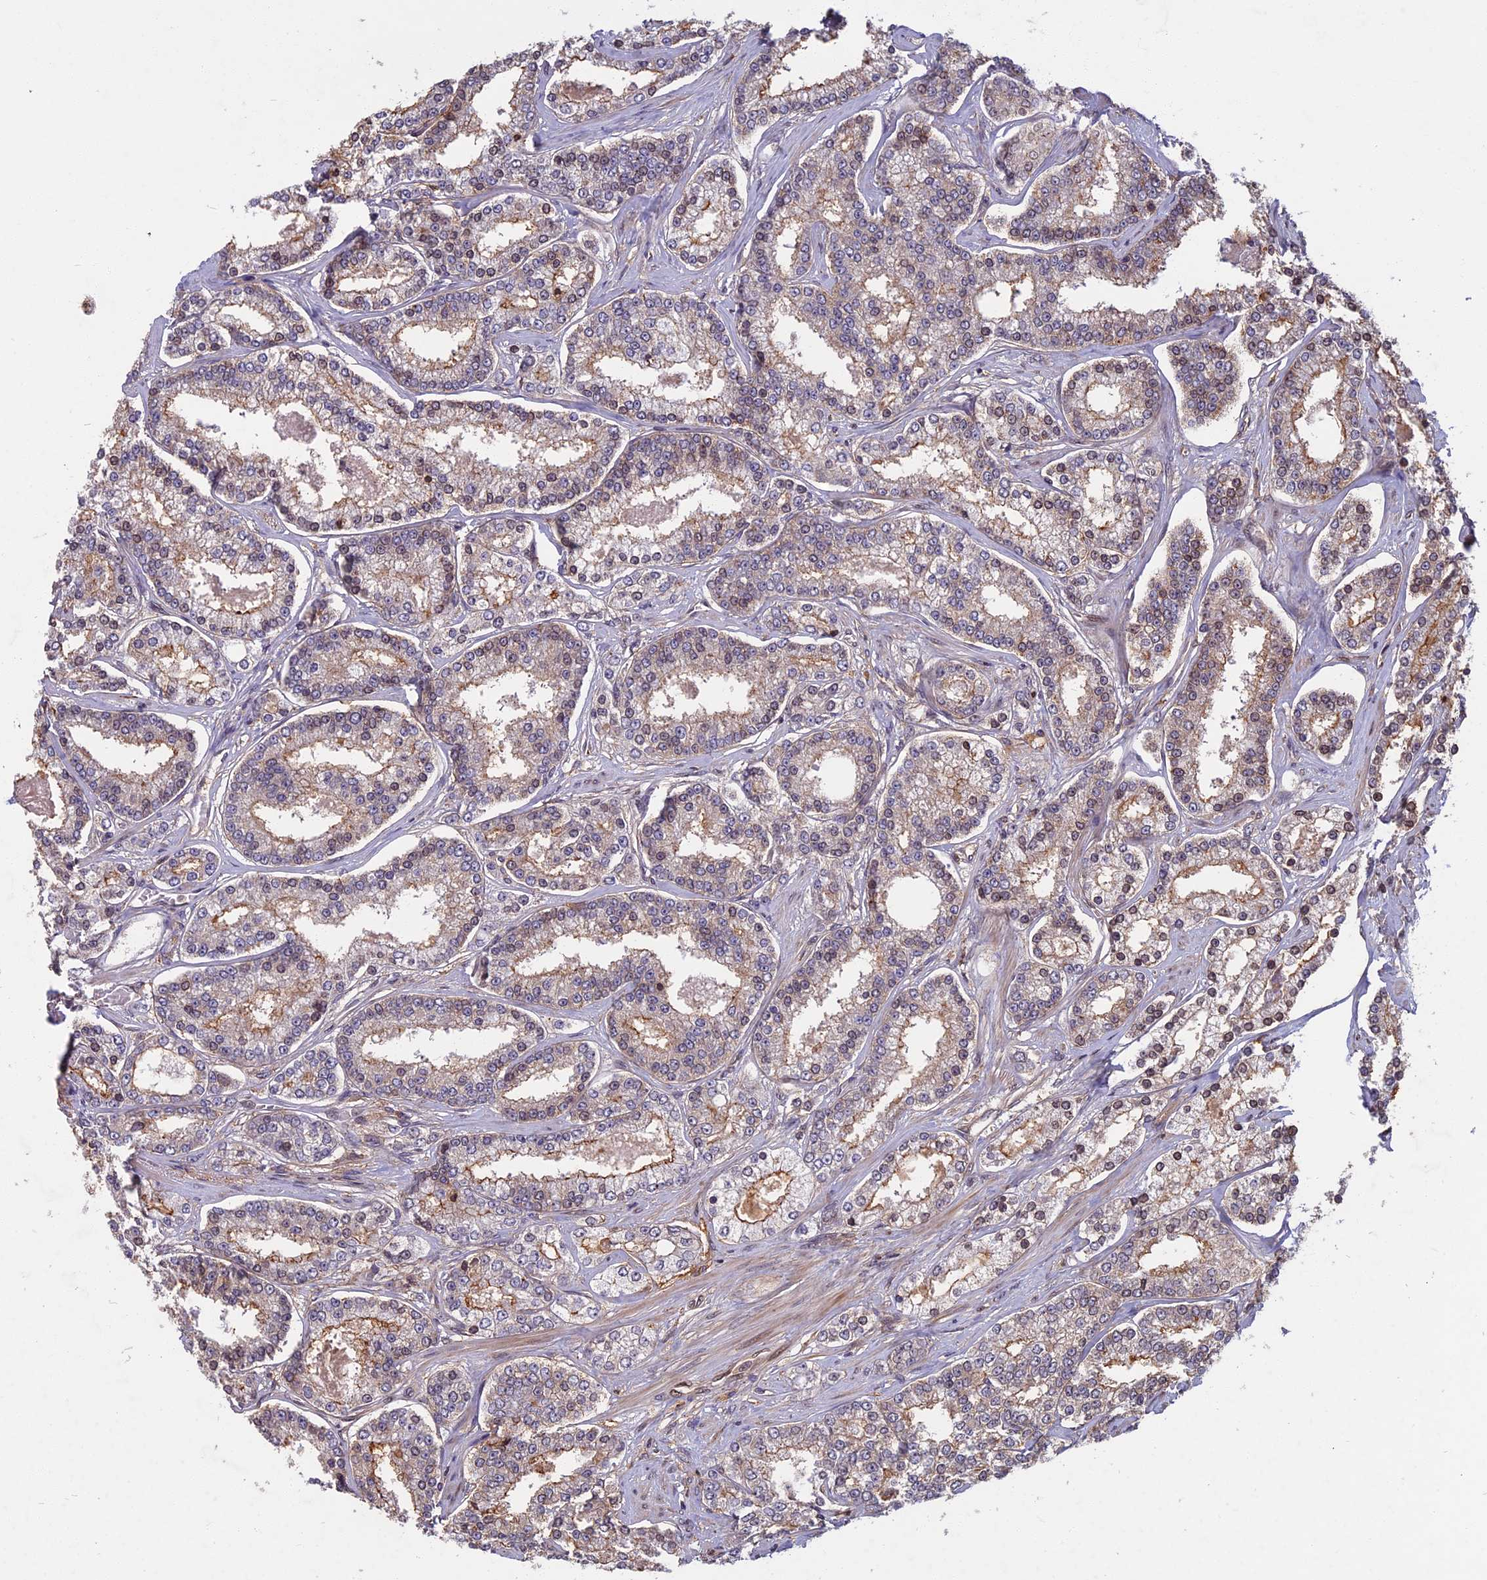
{"staining": {"intensity": "moderate", "quantity": "25%-75%", "location": "cytoplasmic/membranous,nuclear"}, "tissue": "prostate cancer", "cell_type": "Tumor cells", "image_type": "cancer", "snomed": [{"axis": "morphology", "description": "Normal tissue, NOS"}, {"axis": "morphology", "description": "Adenocarcinoma, High grade"}, {"axis": "topography", "description": "Prostate"}], "caption": "Immunohistochemical staining of adenocarcinoma (high-grade) (prostate) displays medium levels of moderate cytoplasmic/membranous and nuclear protein expression in about 25%-75% of tumor cells.", "gene": "SPG11", "patient": {"sex": "male", "age": 83}}